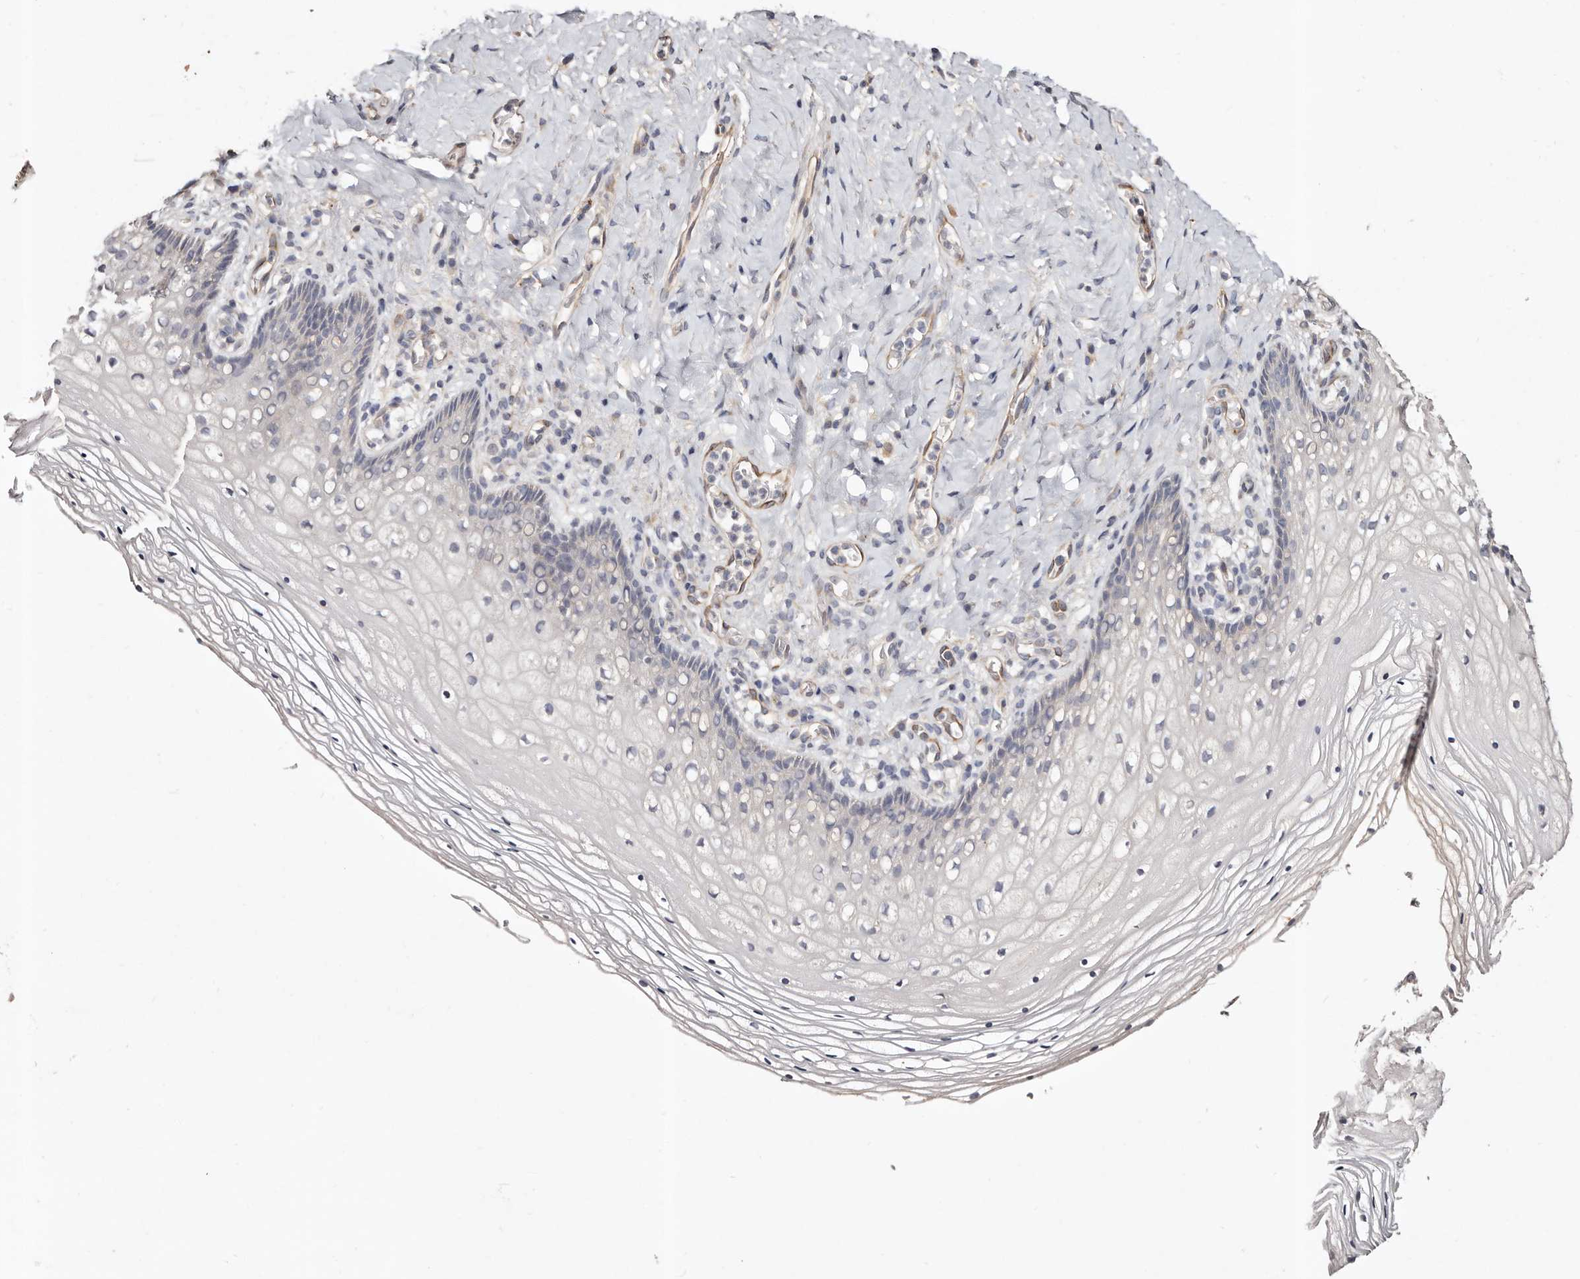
{"staining": {"intensity": "negative", "quantity": "none", "location": "none"}, "tissue": "vagina", "cell_type": "Squamous epithelial cells", "image_type": "normal", "snomed": [{"axis": "morphology", "description": "Normal tissue, NOS"}, {"axis": "topography", "description": "Vagina"}], "caption": "Human vagina stained for a protein using IHC exhibits no expression in squamous epithelial cells.", "gene": "THBS3", "patient": {"sex": "female", "age": 60}}